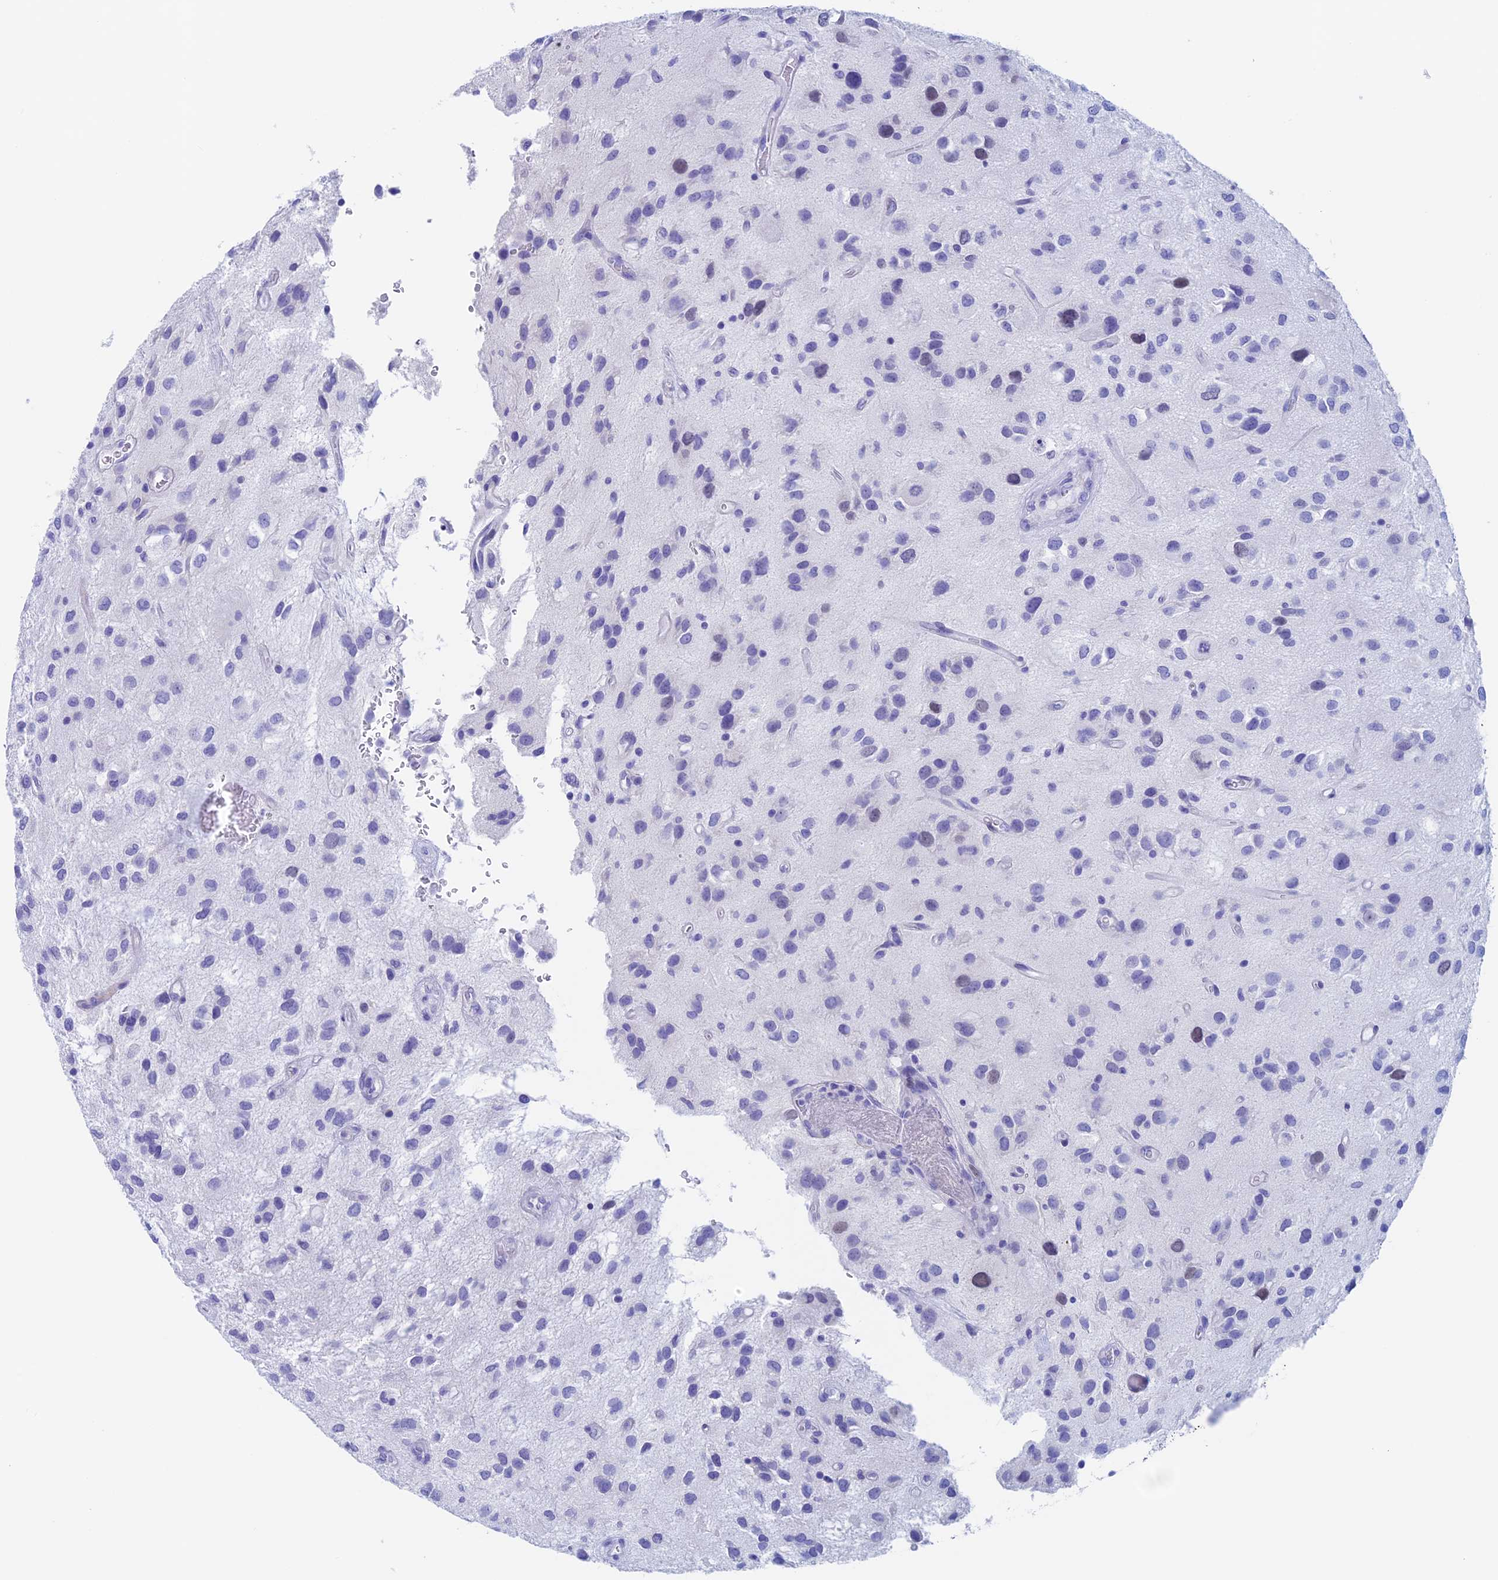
{"staining": {"intensity": "negative", "quantity": "none", "location": "none"}, "tissue": "glioma", "cell_type": "Tumor cells", "image_type": "cancer", "snomed": [{"axis": "morphology", "description": "Glioma, malignant, Low grade"}, {"axis": "topography", "description": "Brain"}], "caption": "Immunohistochemistry image of neoplastic tissue: low-grade glioma (malignant) stained with DAB displays no significant protein positivity in tumor cells.", "gene": "PSMC3IP", "patient": {"sex": "male", "age": 66}}